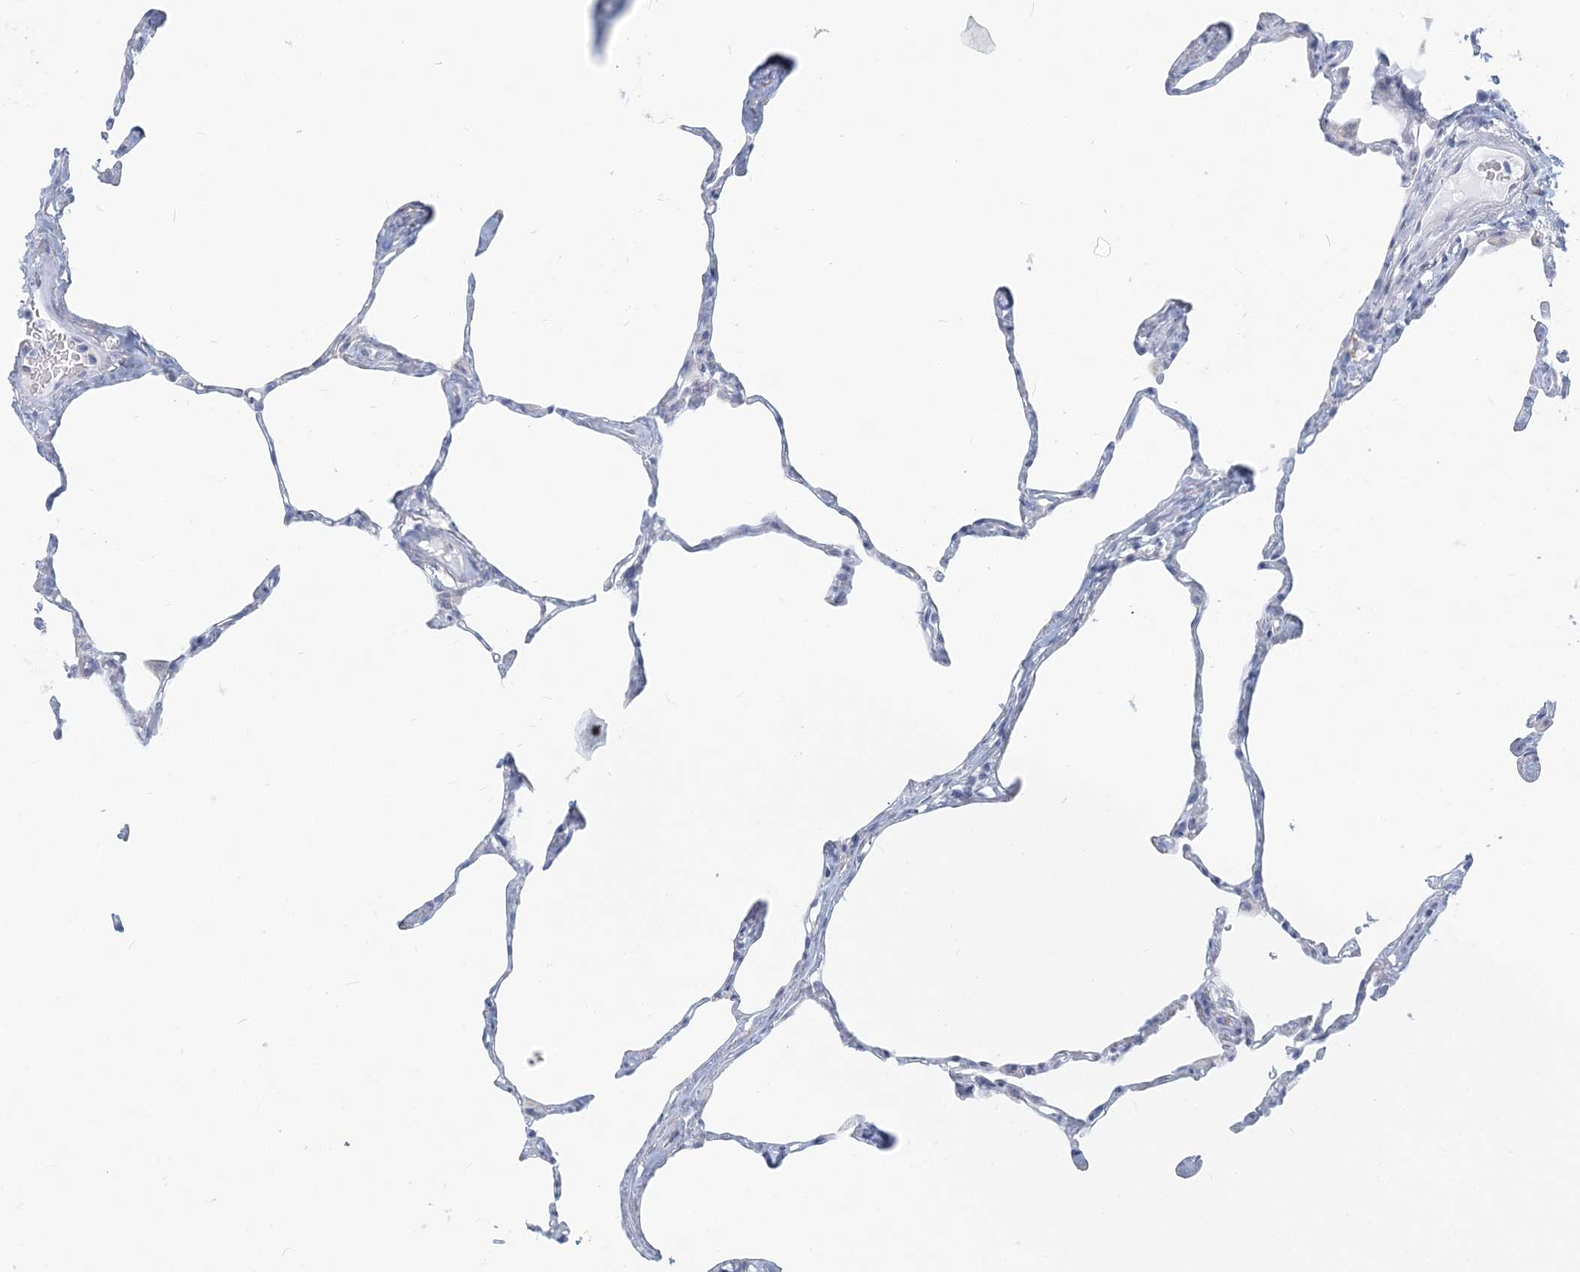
{"staining": {"intensity": "negative", "quantity": "none", "location": "none"}, "tissue": "lung", "cell_type": "Alveolar cells", "image_type": "normal", "snomed": [{"axis": "morphology", "description": "Normal tissue, NOS"}, {"axis": "topography", "description": "Lung"}], "caption": "Protein analysis of normal lung displays no significant staining in alveolar cells. Nuclei are stained in blue.", "gene": "CSN1S1", "patient": {"sex": "male", "age": 65}}